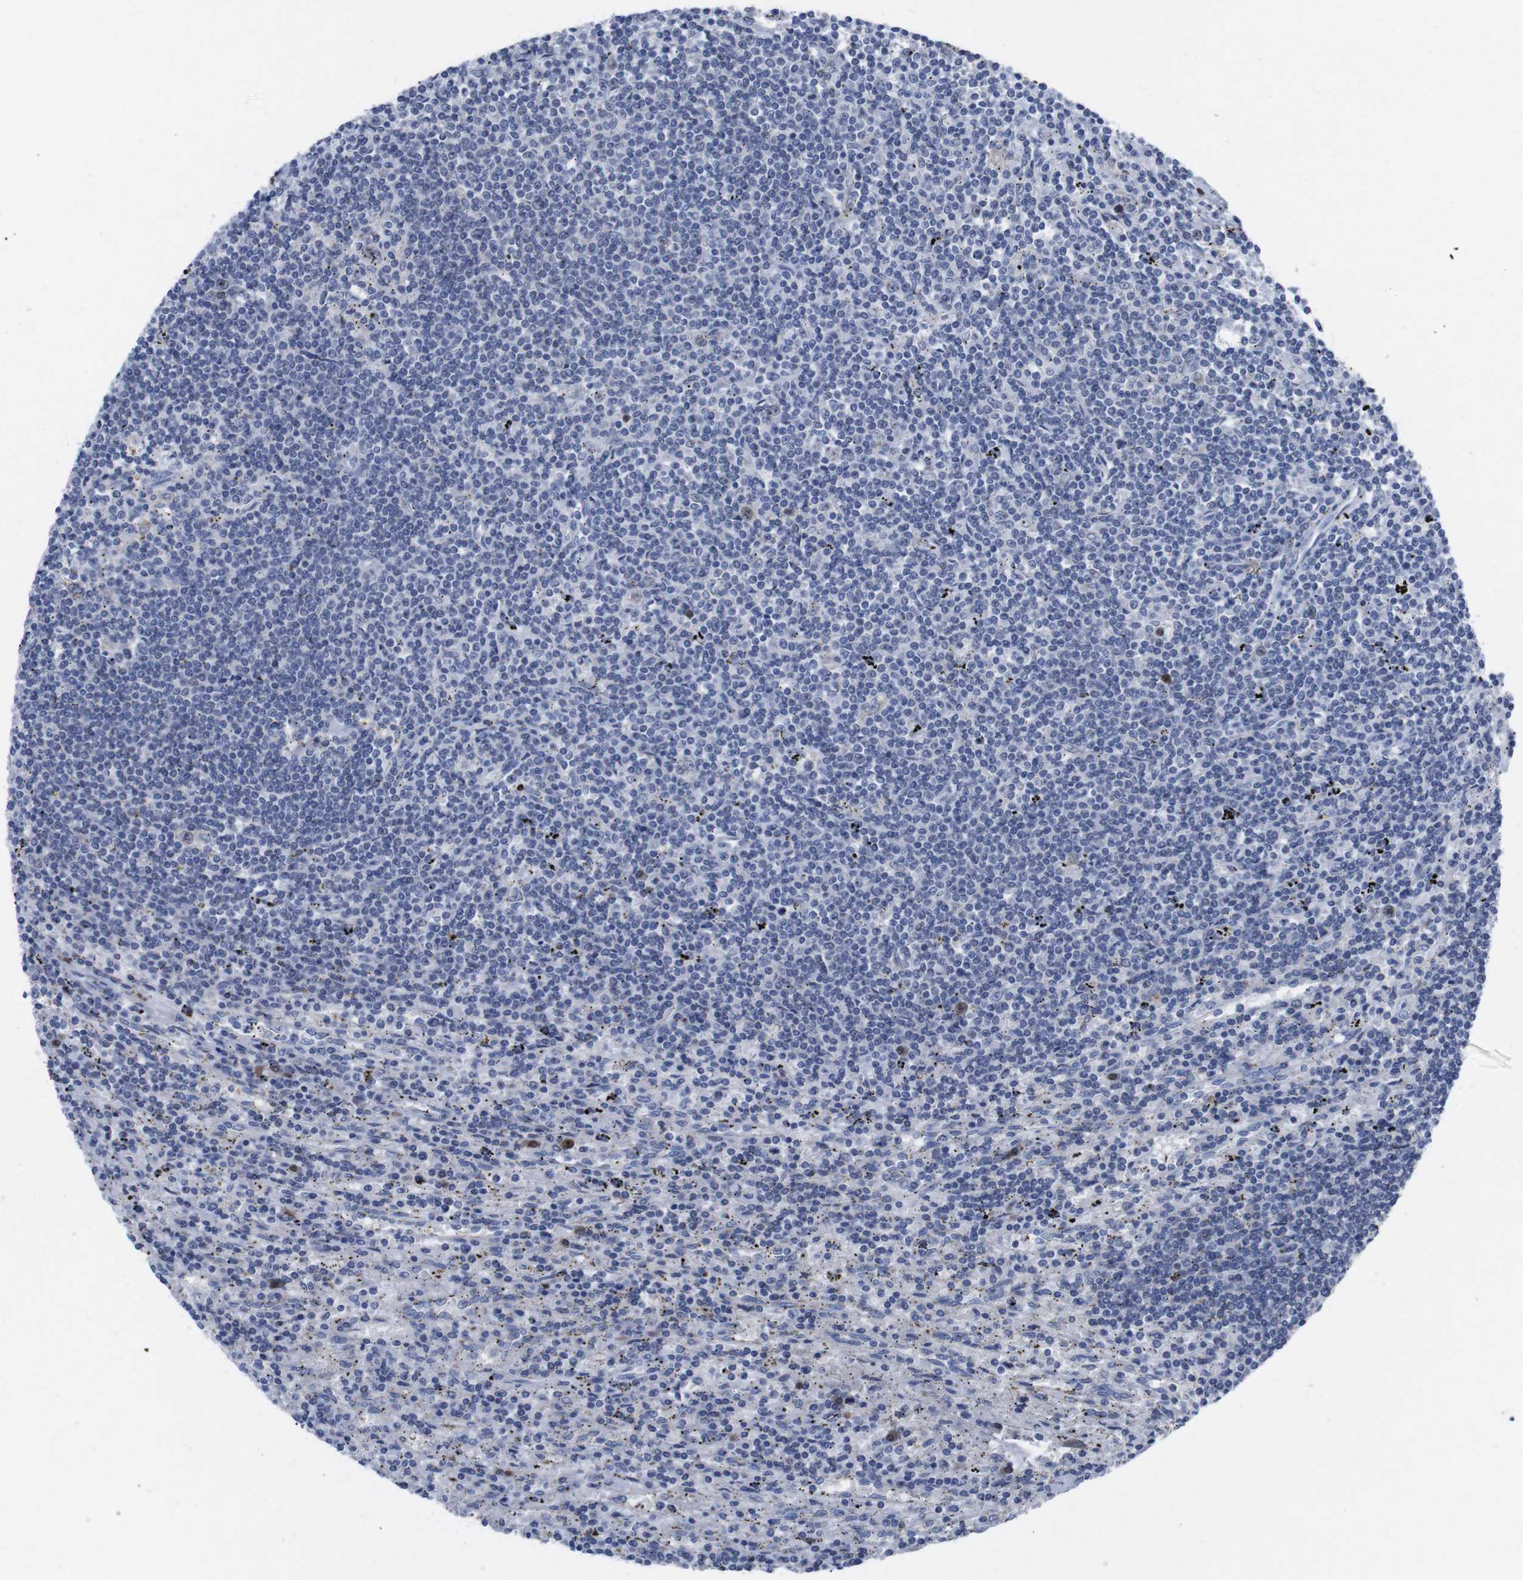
{"staining": {"intensity": "negative", "quantity": "none", "location": "none"}, "tissue": "lymphoma", "cell_type": "Tumor cells", "image_type": "cancer", "snomed": [{"axis": "morphology", "description": "Malignant lymphoma, non-Hodgkin's type, Low grade"}, {"axis": "topography", "description": "Spleen"}], "caption": "This is an IHC micrograph of lymphoma. There is no staining in tumor cells.", "gene": "IRF4", "patient": {"sex": "male", "age": 76}}